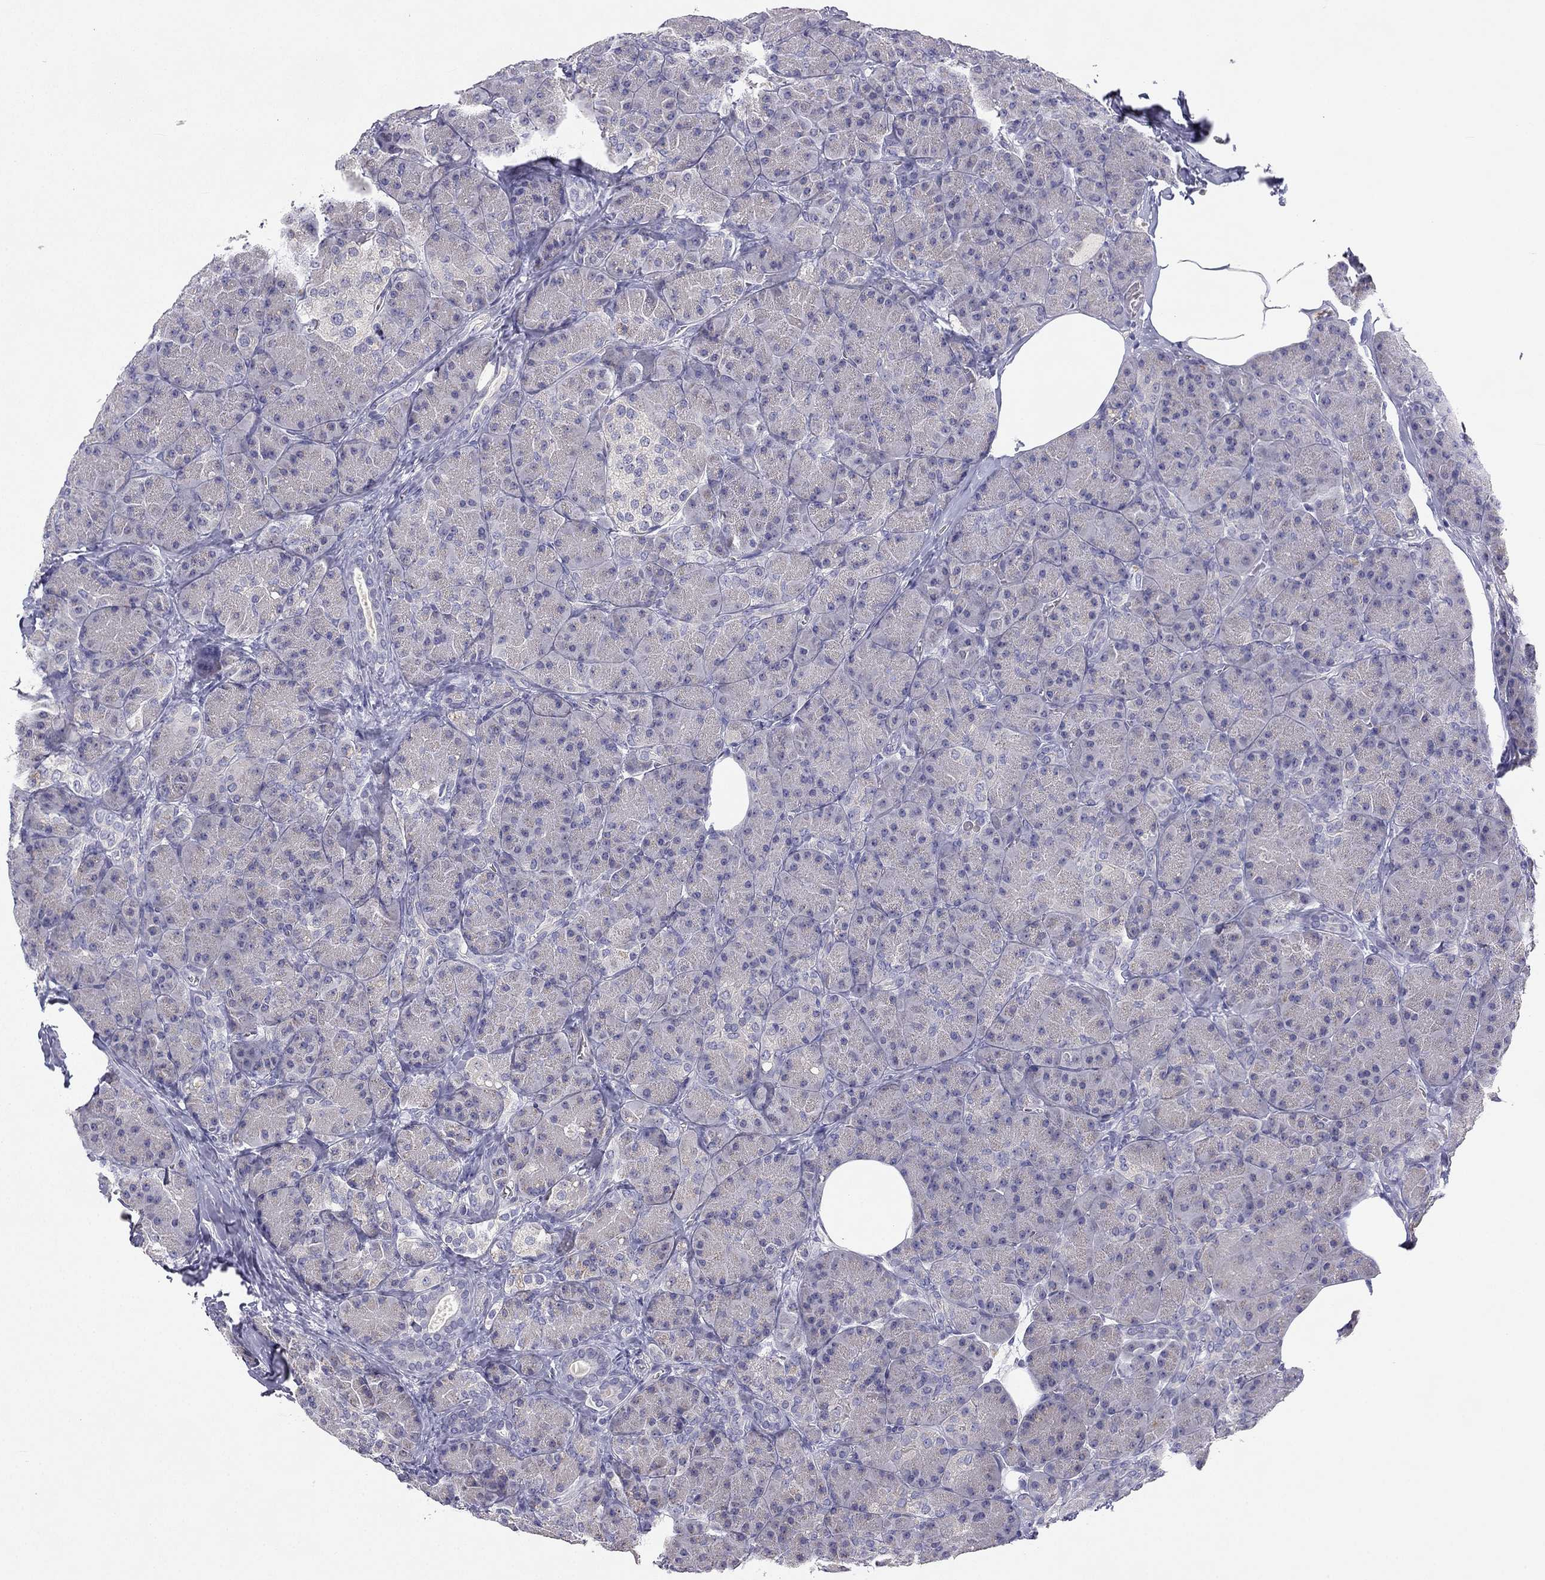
{"staining": {"intensity": "negative", "quantity": "none", "location": "none"}, "tissue": "pancreas", "cell_type": "Exocrine glandular cells", "image_type": "normal", "snomed": [{"axis": "morphology", "description": "Normal tissue, NOS"}, {"axis": "topography", "description": "Pancreas"}], "caption": "Immunohistochemistry (IHC) histopathology image of unremarkable pancreas: human pancreas stained with DAB (3,3'-diaminobenzidine) exhibits no significant protein staining in exocrine glandular cells.", "gene": "C16orf89", "patient": {"sex": "male", "age": 57}}